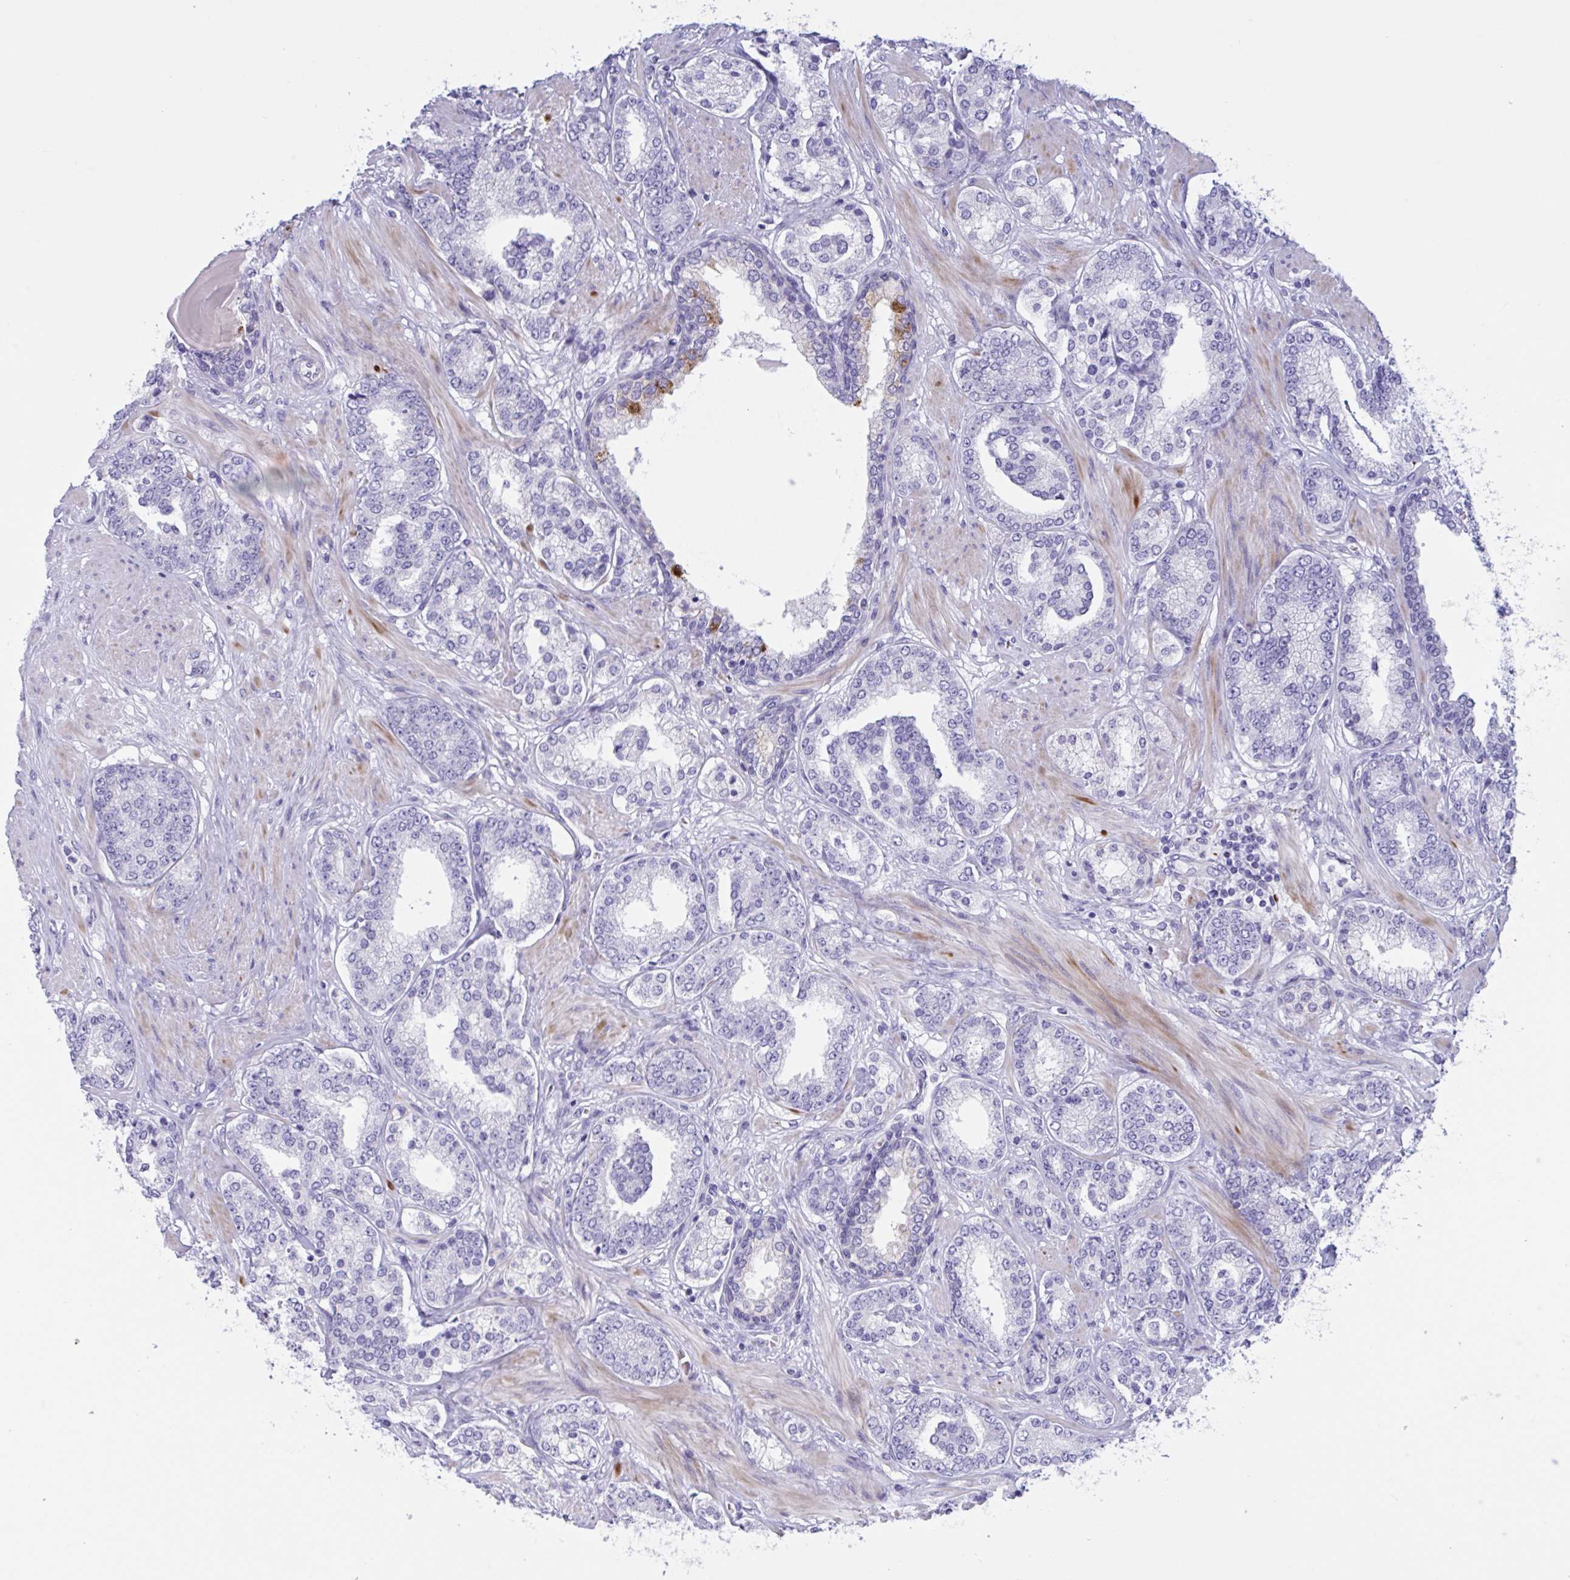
{"staining": {"intensity": "negative", "quantity": "none", "location": "none"}, "tissue": "prostate cancer", "cell_type": "Tumor cells", "image_type": "cancer", "snomed": [{"axis": "morphology", "description": "Adenocarcinoma, High grade"}, {"axis": "topography", "description": "Prostate"}], "caption": "A high-resolution photomicrograph shows IHC staining of high-grade adenocarcinoma (prostate), which demonstrates no significant staining in tumor cells.", "gene": "OXLD1", "patient": {"sex": "male", "age": 62}}